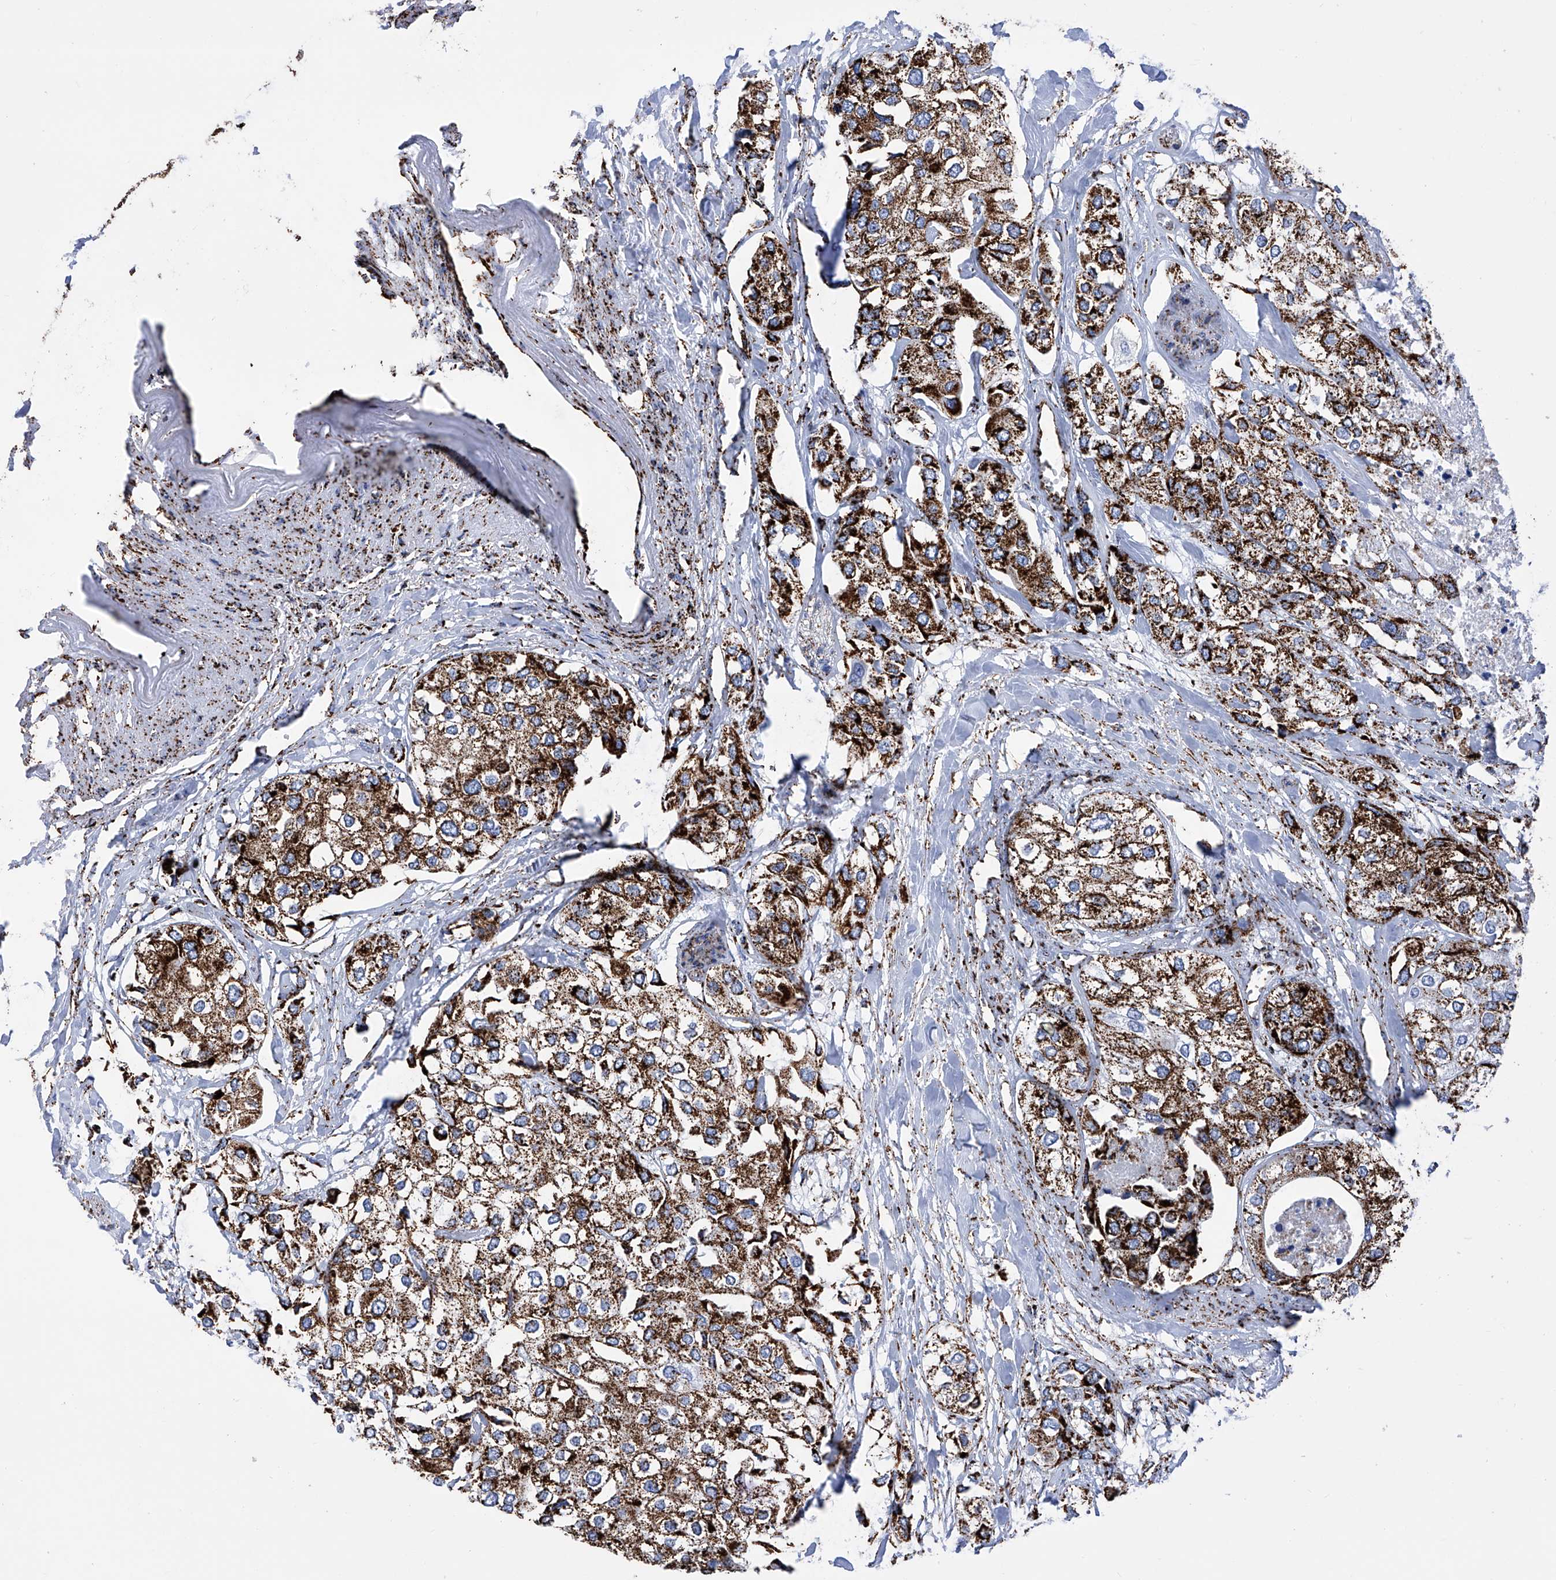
{"staining": {"intensity": "strong", "quantity": ">75%", "location": "cytoplasmic/membranous"}, "tissue": "urothelial cancer", "cell_type": "Tumor cells", "image_type": "cancer", "snomed": [{"axis": "morphology", "description": "Urothelial carcinoma, High grade"}, {"axis": "topography", "description": "Urinary bladder"}], "caption": "A high amount of strong cytoplasmic/membranous positivity is appreciated in approximately >75% of tumor cells in urothelial carcinoma (high-grade) tissue.", "gene": "ATP5PF", "patient": {"sex": "male", "age": 64}}